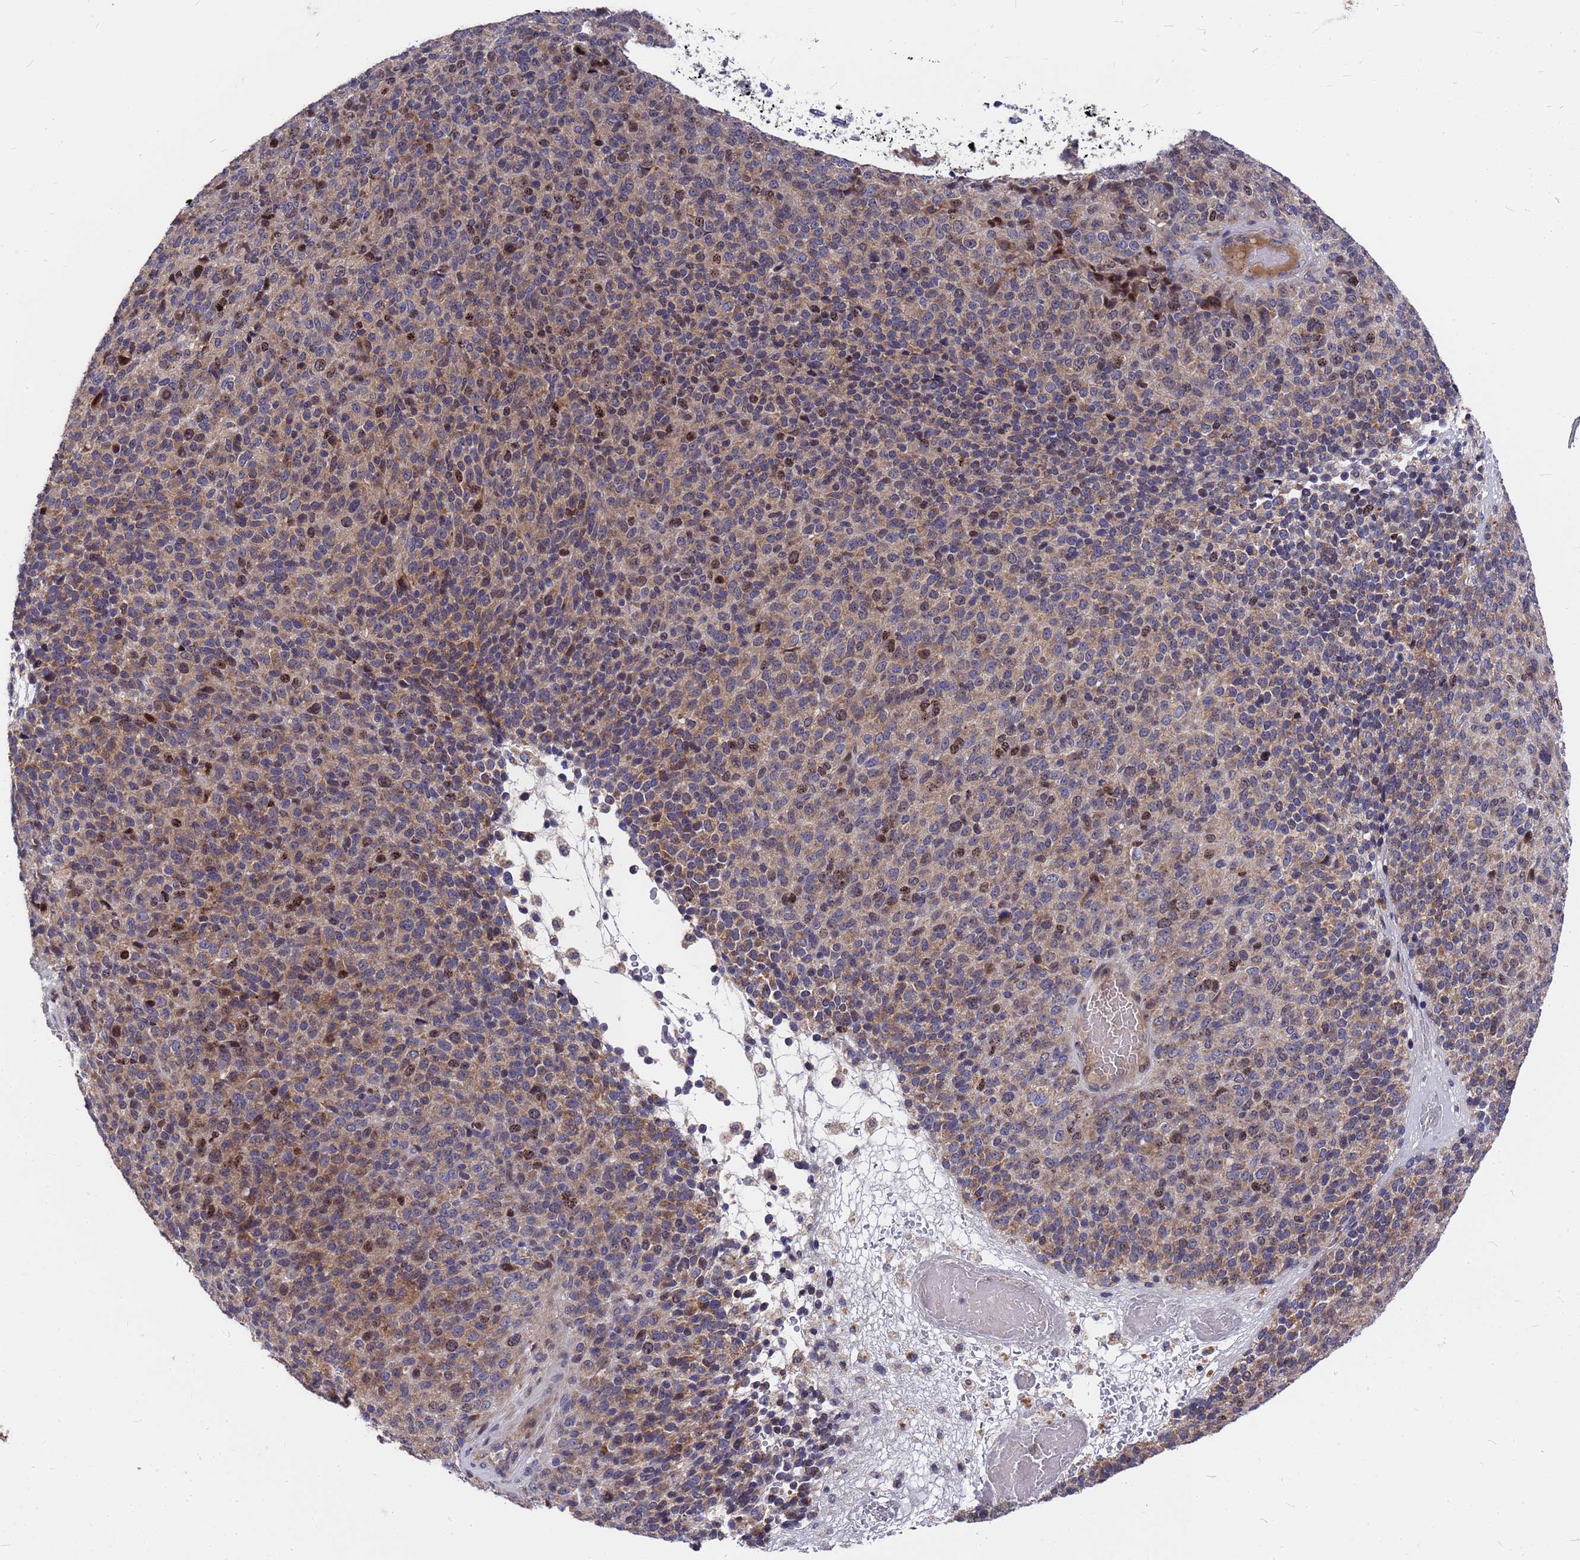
{"staining": {"intensity": "weak", "quantity": "25%-75%", "location": "cytoplasmic/membranous"}, "tissue": "melanoma", "cell_type": "Tumor cells", "image_type": "cancer", "snomed": [{"axis": "morphology", "description": "Malignant melanoma, Metastatic site"}, {"axis": "topography", "description": "Brain"}], "caption": "Approximately 25%-75% of tumor cells in melanoma show weak cytoplasmic/membranous protein expression as visualized by brown immunohistochemical staining.", "gene": "ZNF717", "patient": {"sex": "female", "age": 56}}